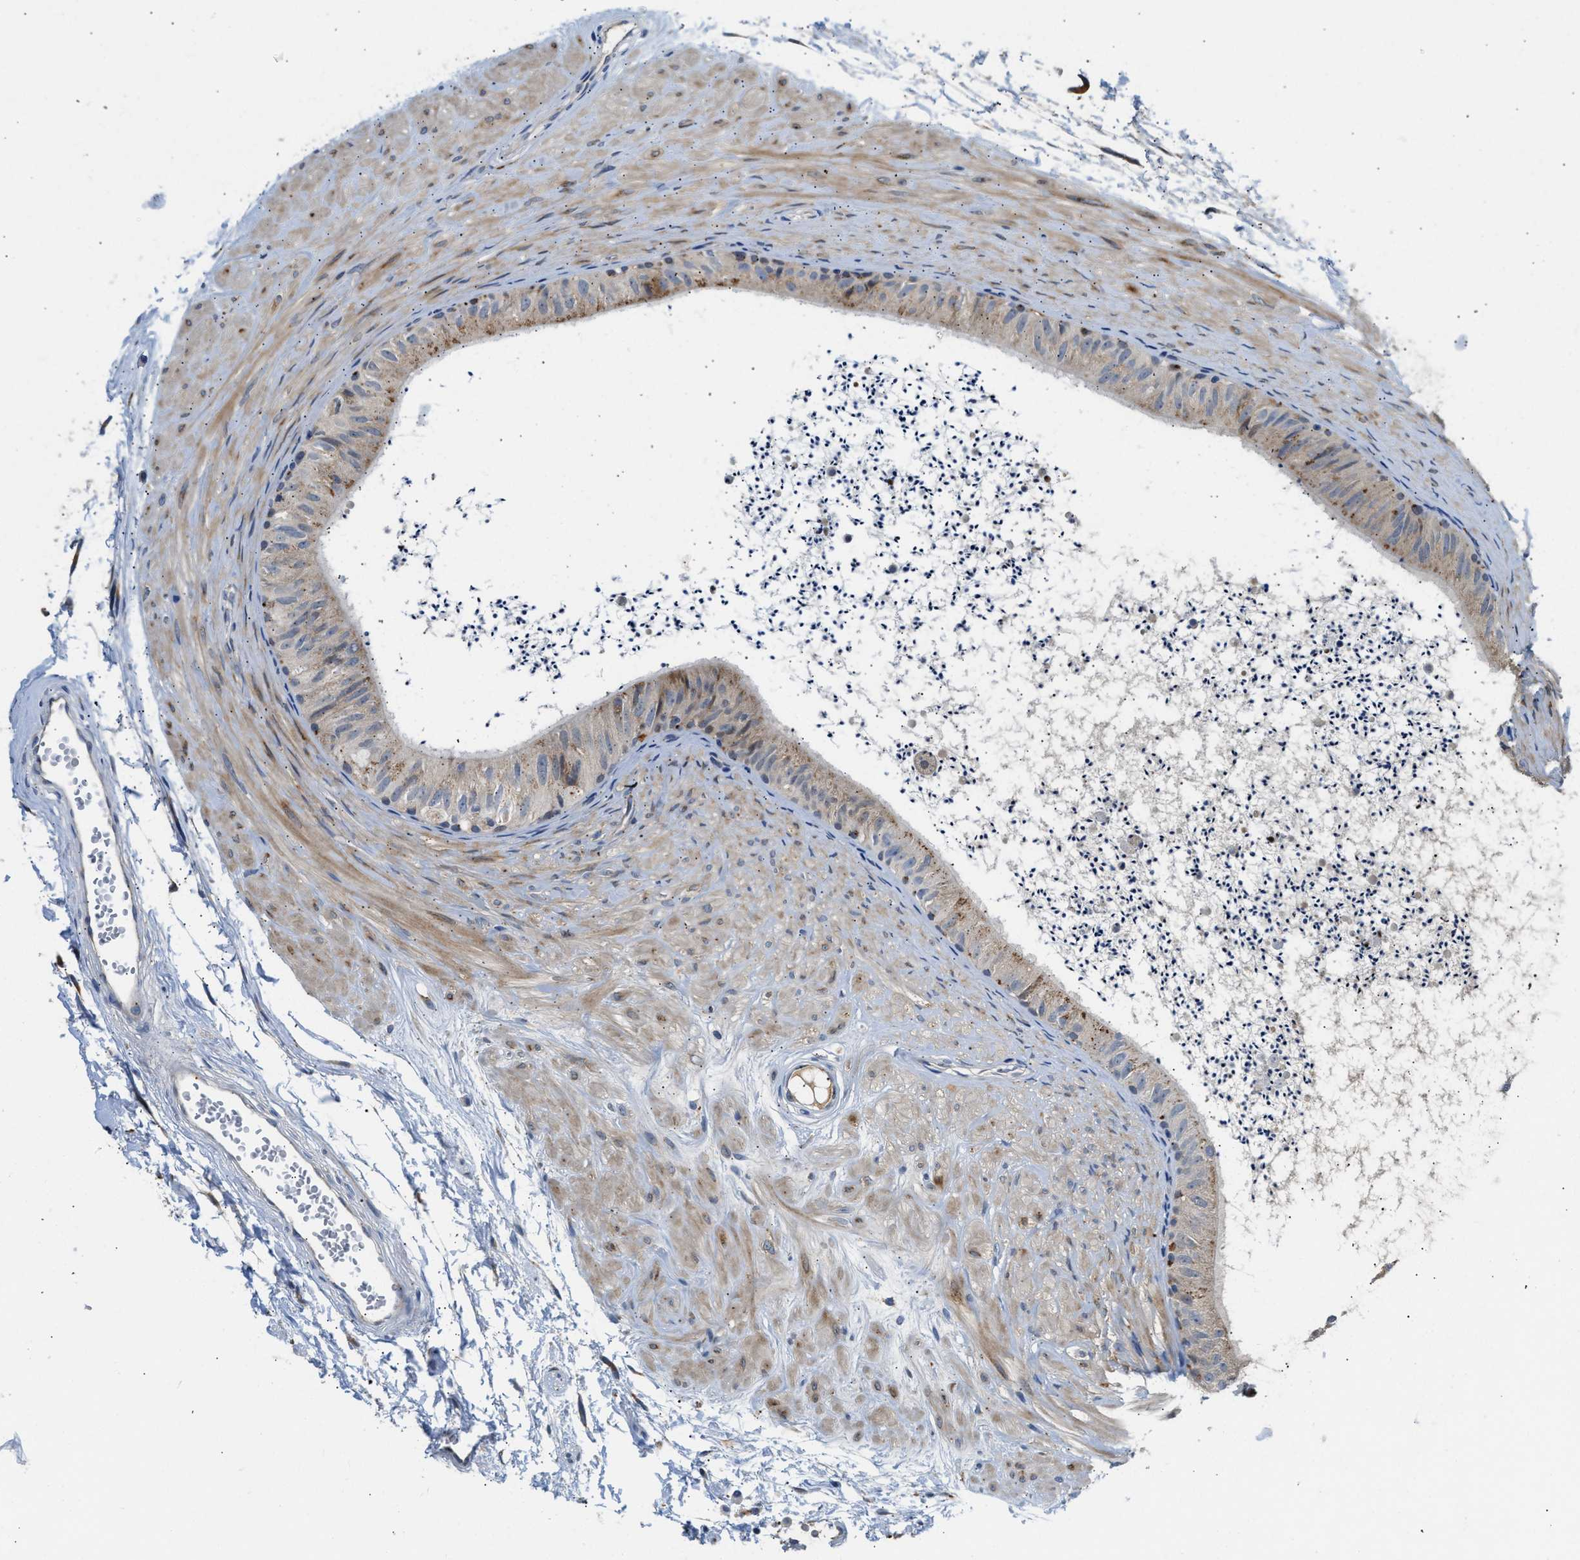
{"staining": {"intensity": "strong", "quantity": "<25%", "location": "cytoplasmic/membranous"}, "tissue": "epididymis", "cell_type": "Glandular cells", "image_type": "normal", "snomed": [{"axis": "morphology", "description": "Normal tissue, NOS"}, {"axis": "topography", "description": "Epididymis"}], "caption": "This micrograph exhibits unremarkable epididymis stained with IHC to label a protein in brown. The cytoplasmic/membranous of glandular cells show strong positivity for the protein. Nuclei are counter-stained blue.", "gene": "PPM1L", "patient": {"sex": "male", "age": 56}}